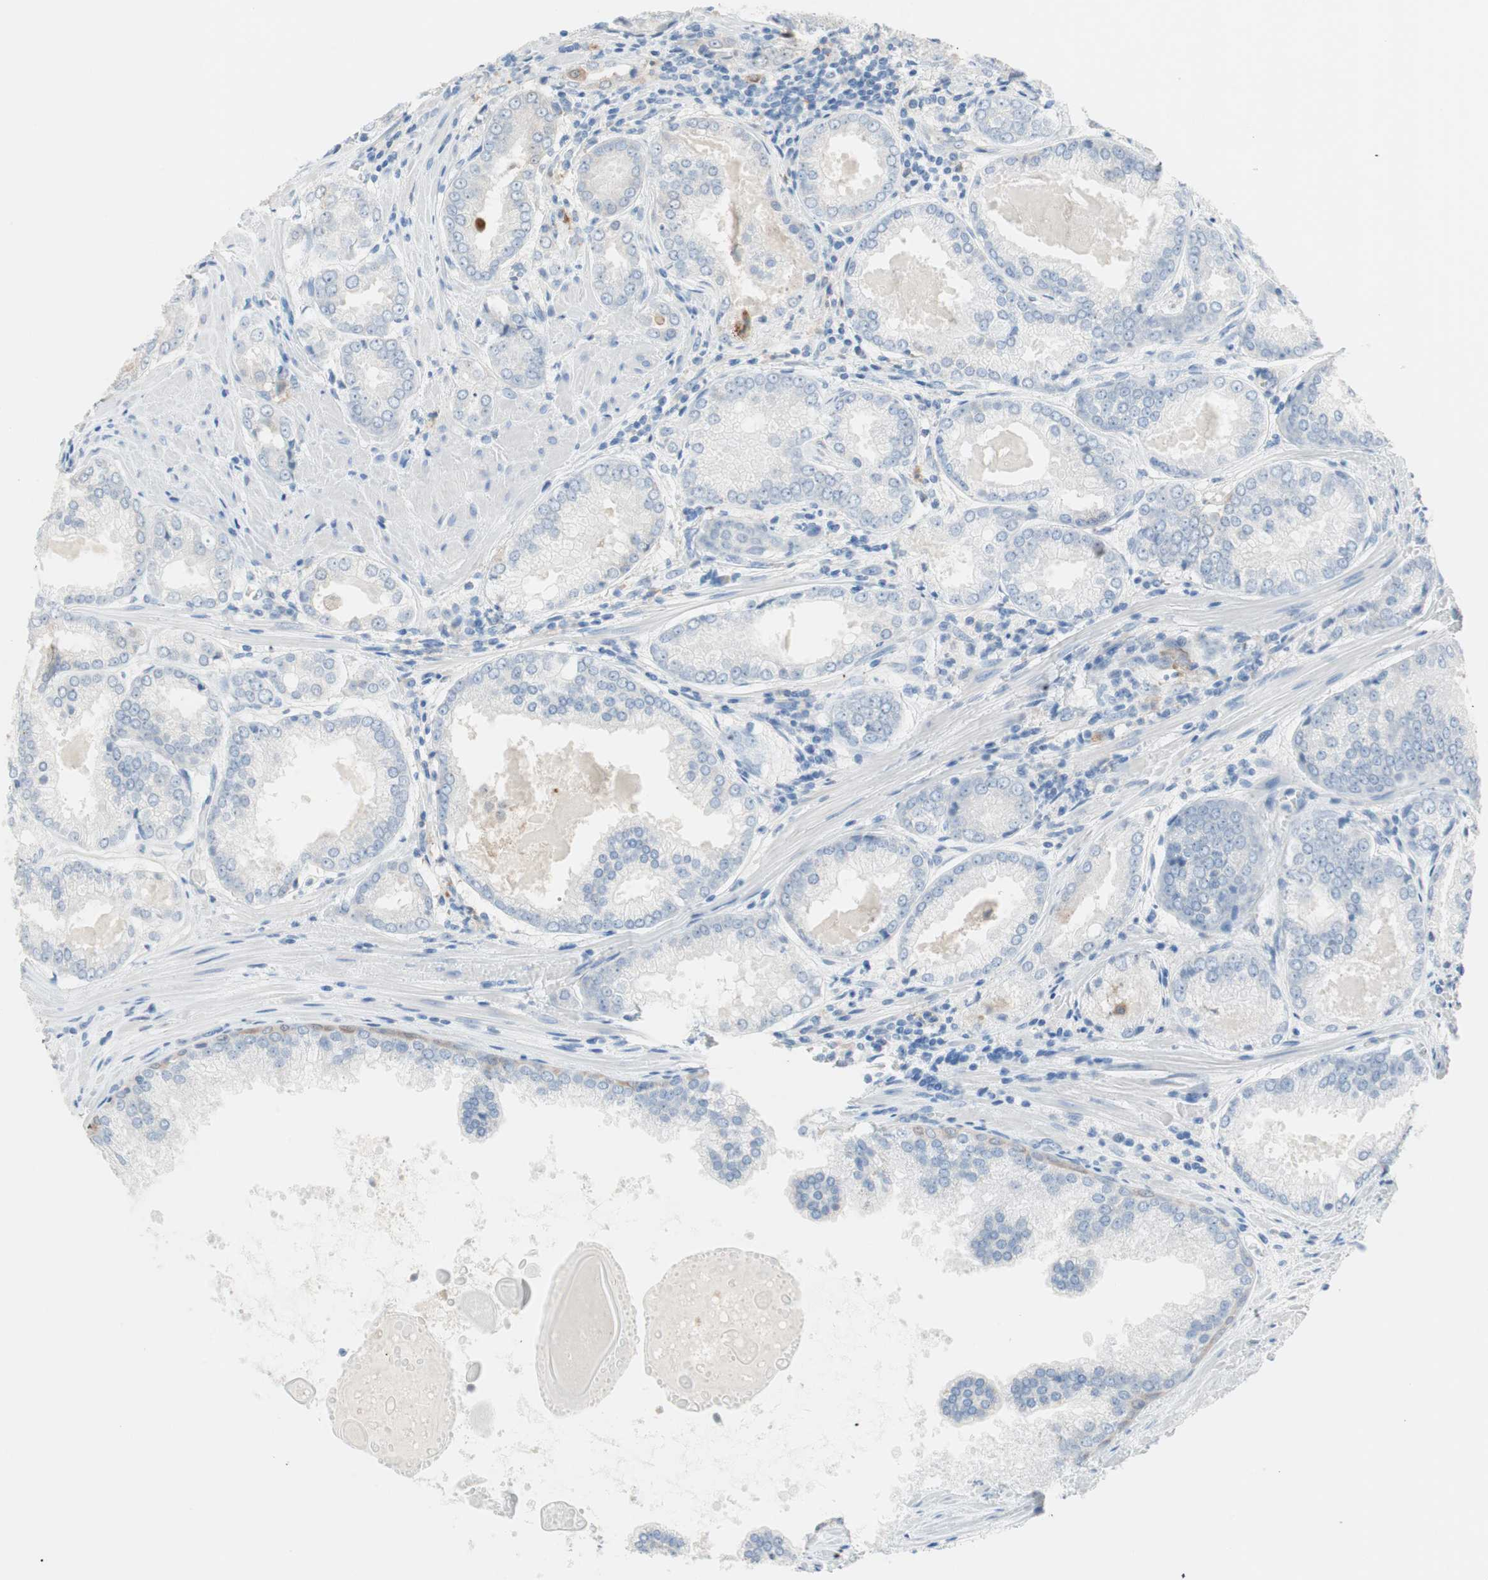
{"staining": {"intensity": "negative", "quantity": "none", "location": "none"}, "tissue": "prostate cancer", "cell_type": "Tumor cells", "image_type": "cancer", "snomed": [{"axis": "morphology", "description": "Adenocarcinoma, Low grade"}, {"axis": "topography", "description": "Prostate"}], "caption": "DAB immunohistochemical staining of human prostate low-grade adenocarcinoma exhibits no significant positivity in tumor cells.", "gene": "GLUL", "patient": {"sex": "male", "age": 64}}